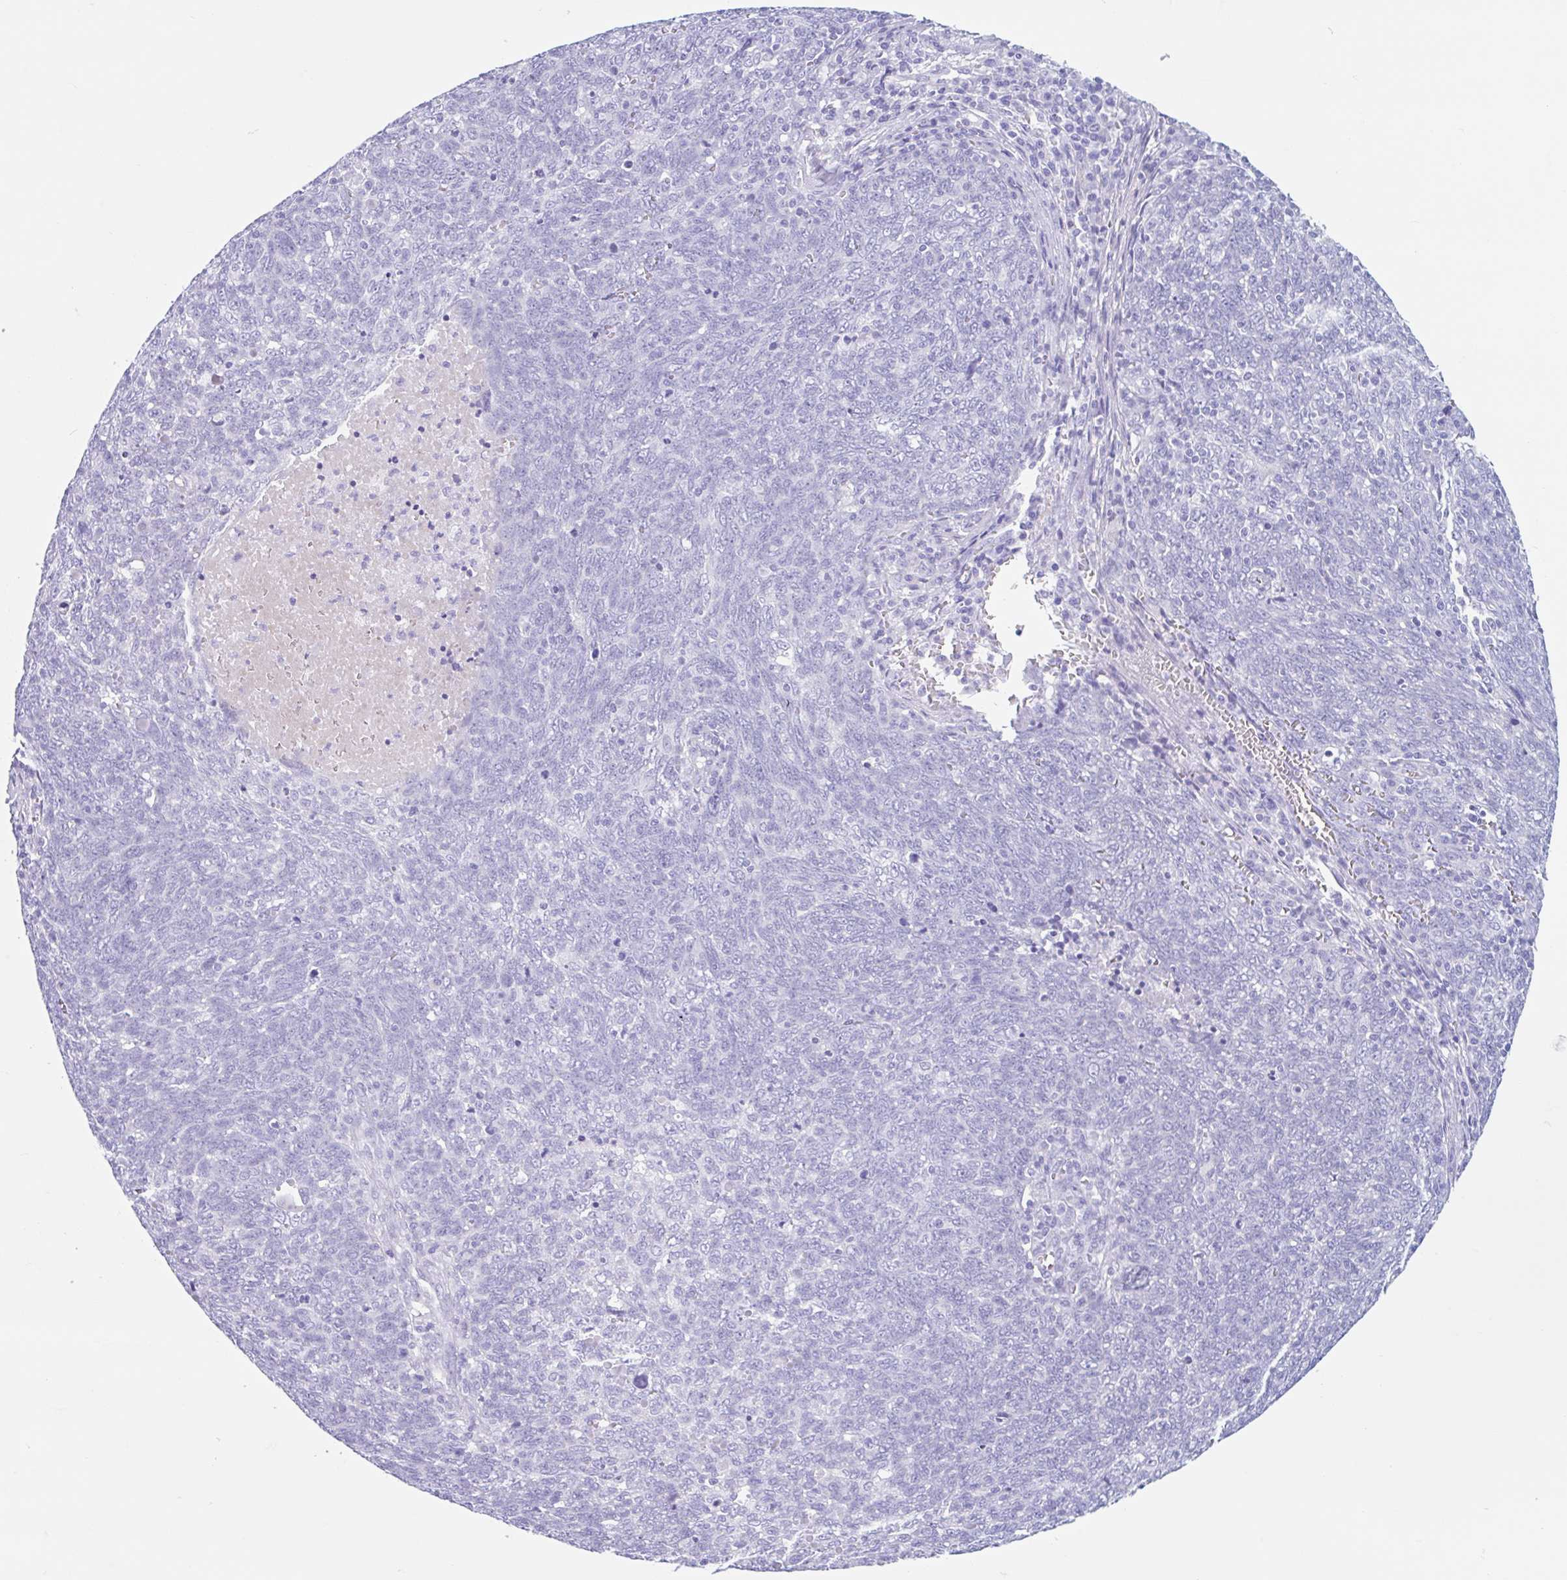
{"staining": {"intensity": "negative", "quantity": "none", "location": "none"}, "tissue": "lung cancer", "cell_type": "Tumor cells", "image_type": "cancer", "snomed": [{"axis": "morphology", "description": "Squamous cell carcinoma, NOS"}, {"axis": "topography", "description": "Lung"}], "caption": "The IHC micrograph has no significant expression in tumor cells of lung cancer tissue.", "gene": "CPTP", "patient": {"sex": "female", "age": 72}}